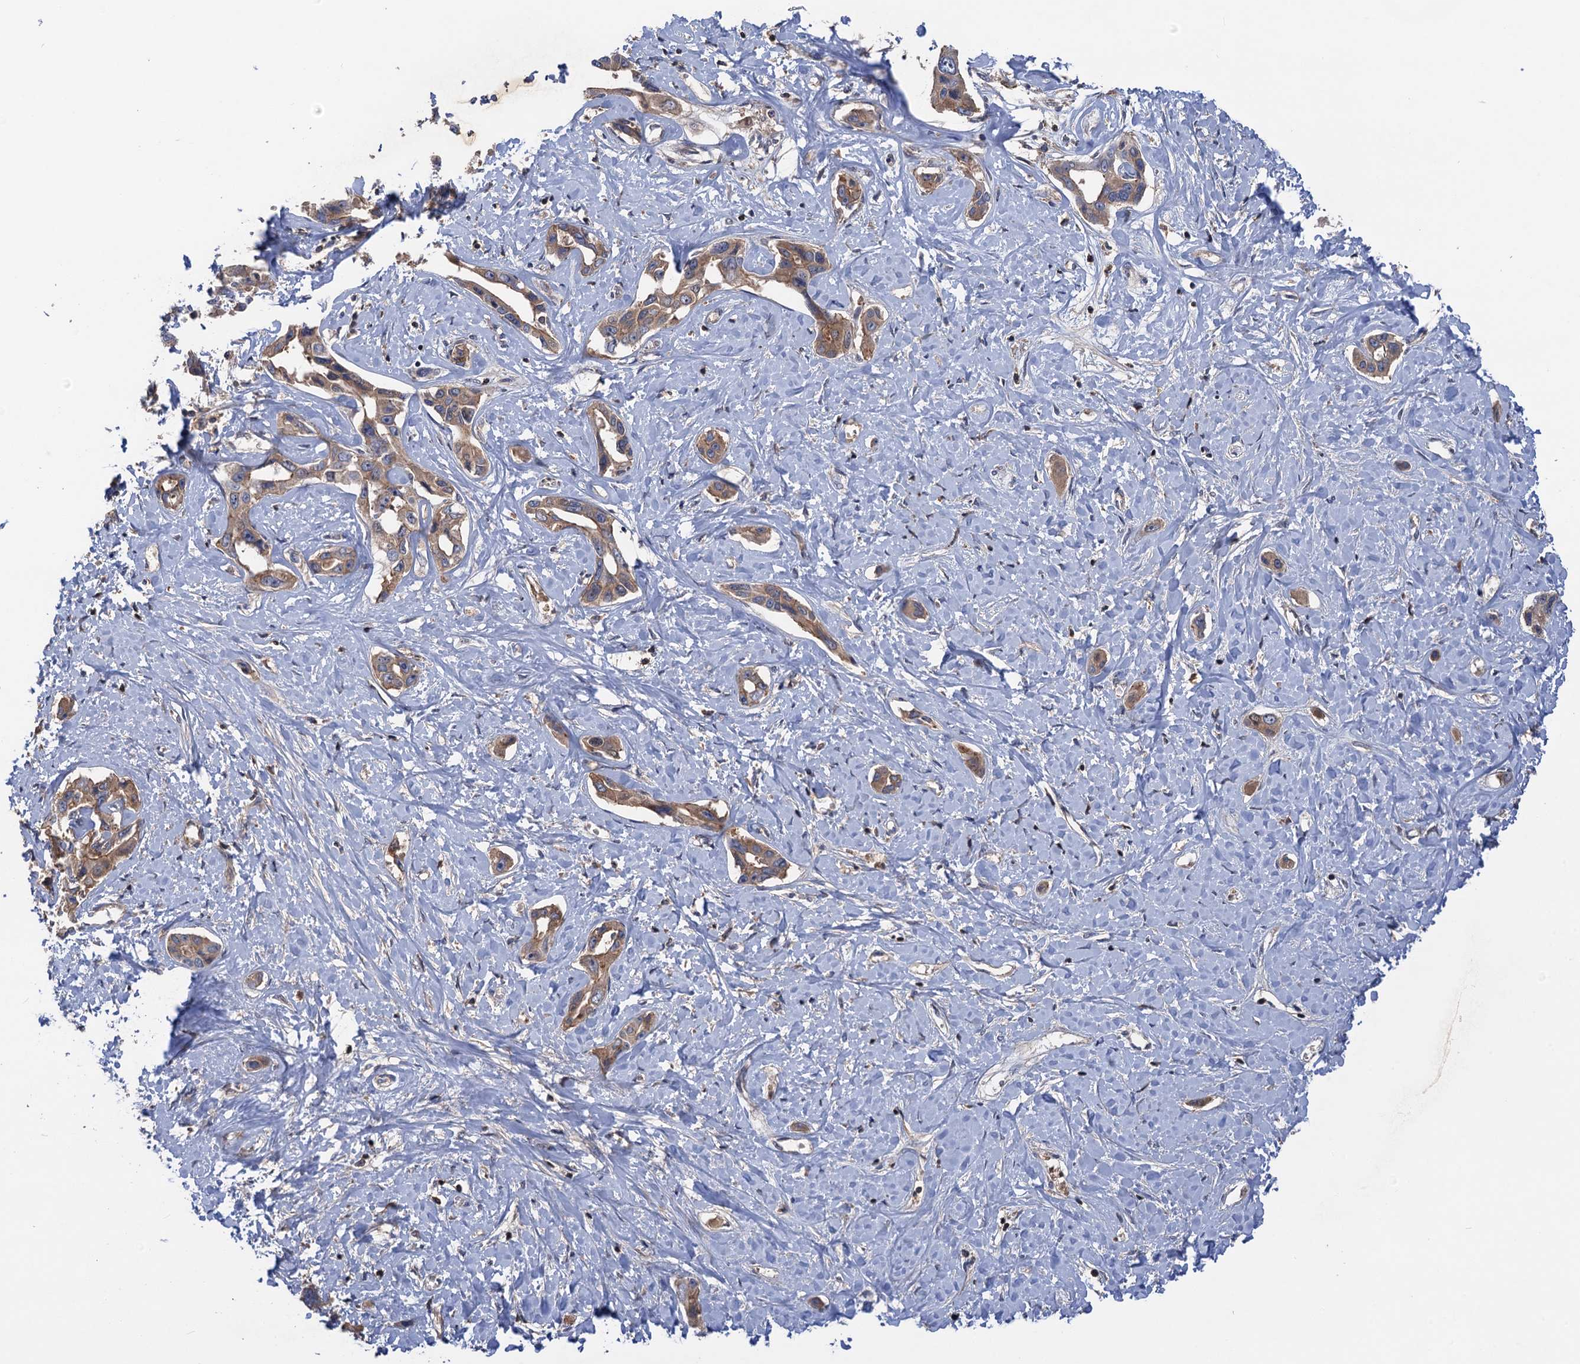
{"staining": {"intensity": "moderate", "quantity": "25%-75%", "location": "cytoplasmic/membranous"}, "tissue": "liver cancer", "cell_type": "Tumor cells", "image_type": "cancer", "snomed": [{"axis": "morphology", "description": "Cholangiocarcinoma"}, {"axis": "topography", "description": "Liver"}], "caption": "Protein analysis of liver cholangiocarcinoma tissue shows moderate cytoplasmic/membranous staining in approximately 25%-75% of tumor cells.", "gene": "DGKA", "patient": {"sex": "male", "age": 59}}